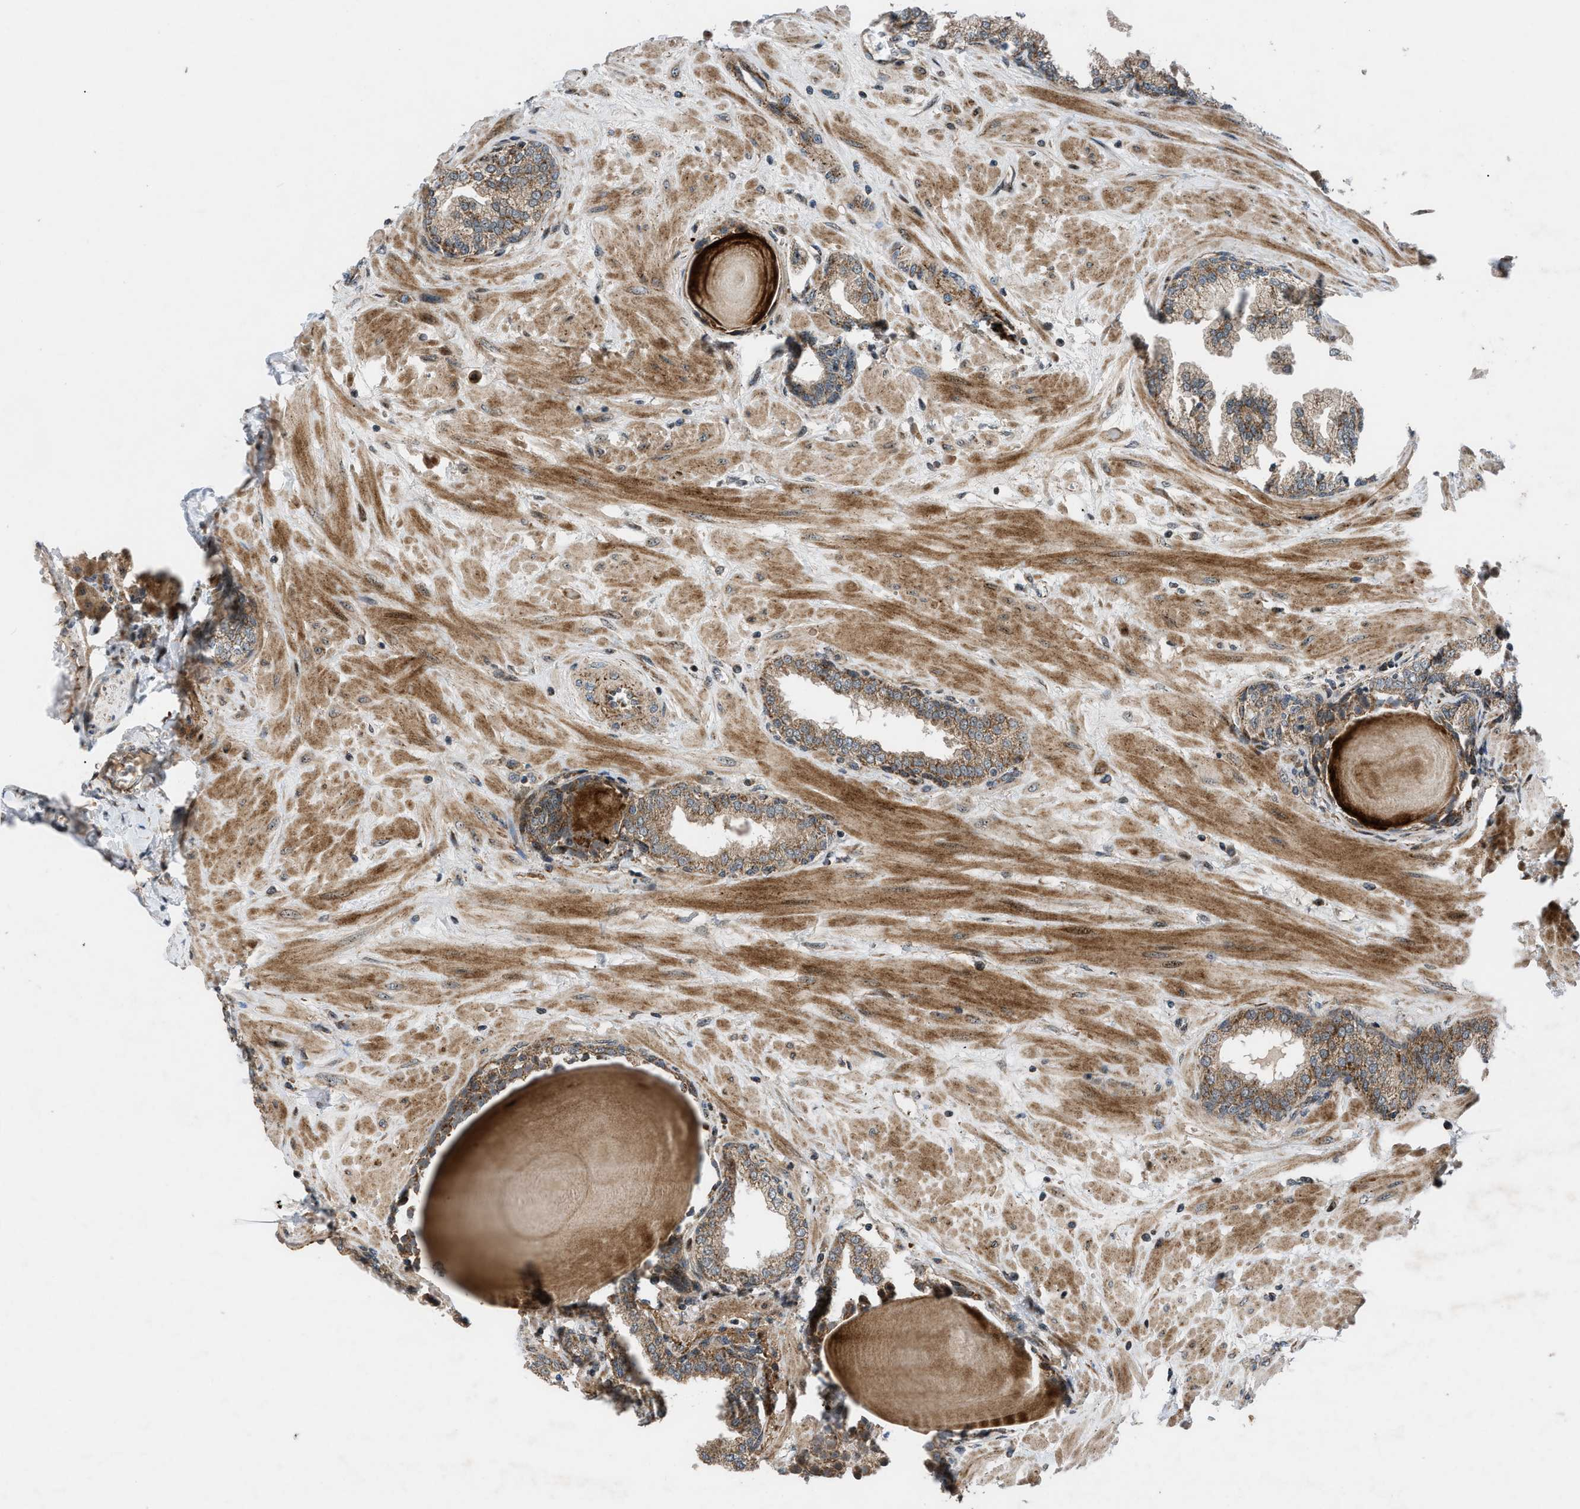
{"staining": {"intensity": "weak", "quantity": ">75%", "location": "cytoplasmic/membranous"}, "tissue": "prostate", "cell_type": "Glandular cells", "image_type": "normal", "snomed": [{"axis": "morphology", "description": "Normal tissue, NOS"}, {"axis": "topography", "description": "Prostate"}], "caption": "DAB (3,3'-diaminobenzidine) immunohistochemical staining of unremarkable prostate shows weak cytoplasmic/membranous protein expression in approximately >75% of glandular cells.", "gene": "AP3M2", "patient": {"sex": "male", "age": 51}}